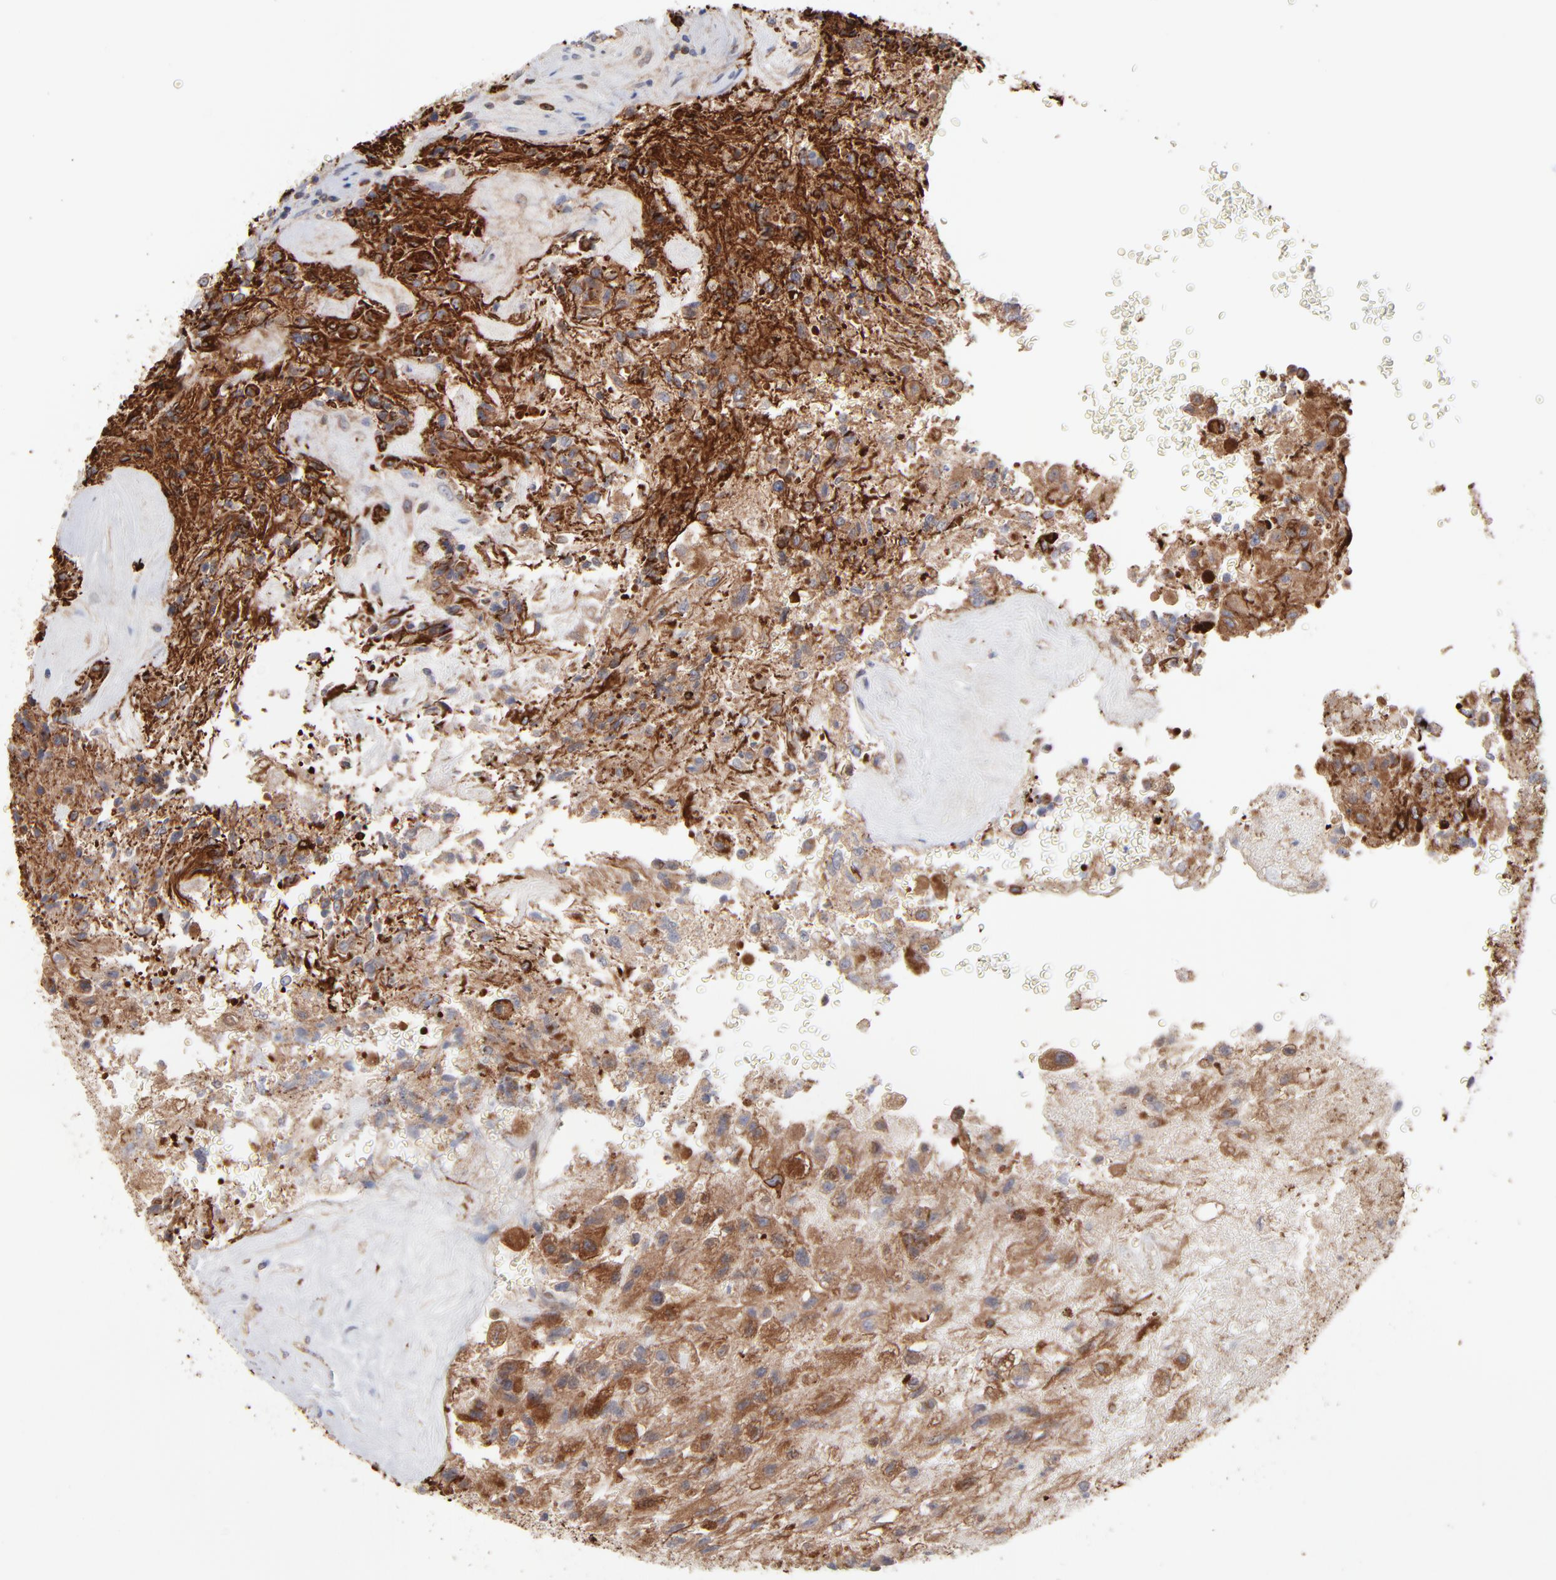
{"staining": {"intensity": "strong", "quantity": ">75%", "location": "cytoplasmic/membranous"}, "tissue": "glioma", "cell_type": "Tumor cells", "image_type": "cancer", "snomed": [{"axis": "morphology", "description": "Normal tissue, NOS"}, {"axis": "morphology", "description": "Glioma, malignant, High grade"}, {"axis": "topography", "description": "Cerebral cortex"}], "caption": "Protein expression analysis of malignant glioma (high-grade) exhibits strong cytoplasmic/membranous positivity in approximately >75% of tumor cells.", "gene": "PXN", "patient": {"sex": "male", "age": 56}}